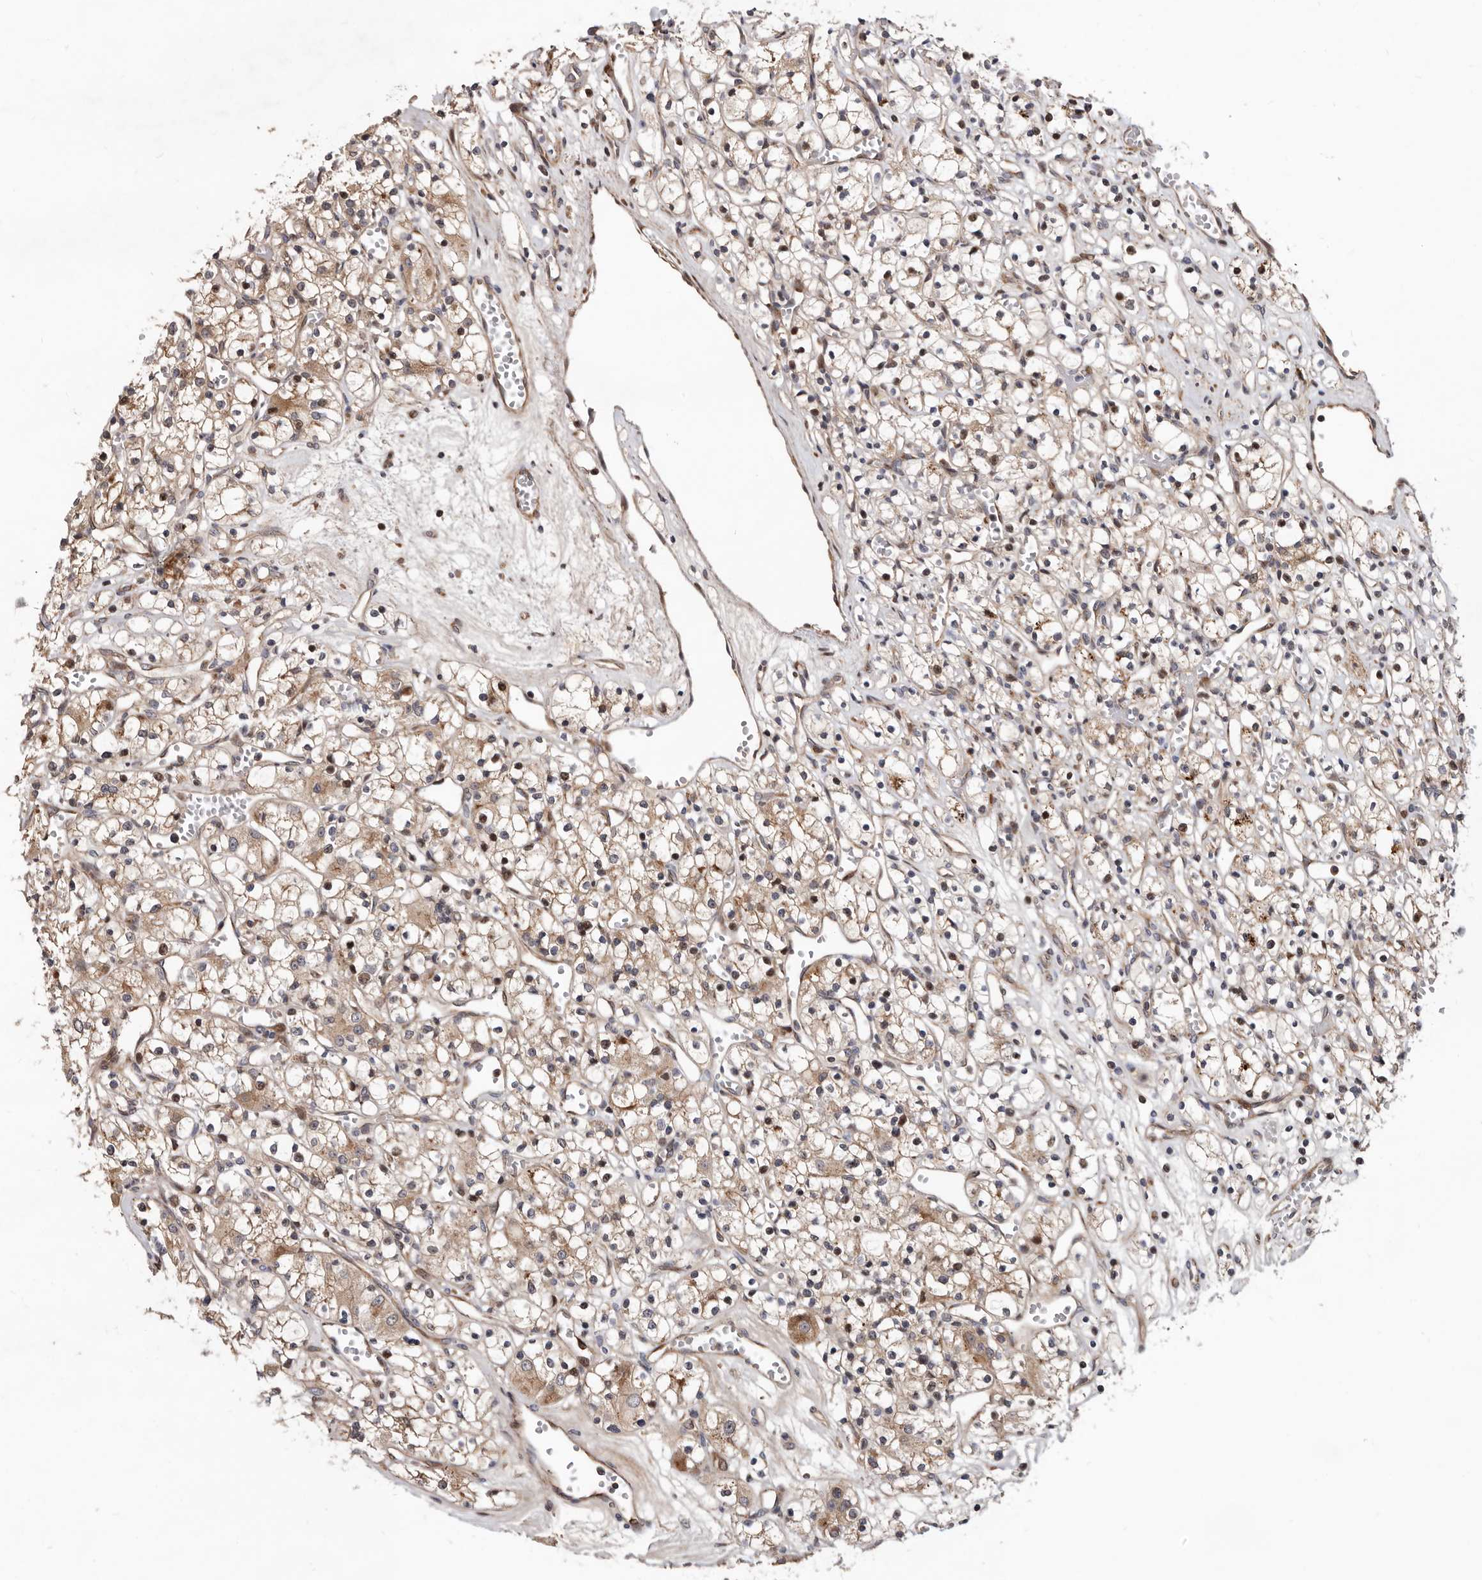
{"staining": {"intensity": "weak", "quantity": "25%-75%", "location": "cytoplasmic/membranous"}, "tissue": "renal cancer", "cell_type": "Tumor cells", "image_type": "cancer", "snomed": [{"axis": "morphology", "description": "Adenocarcinoma, NOS"}, {"axis": "topography", "description": "Kidney"}], "caption": "Human renal cancer (adenocarcinoma) stained with a protein marker reveals weak staining in tumor cells.", "gene": "WEE2", "patient": {"sex": "female", "age": 59}}